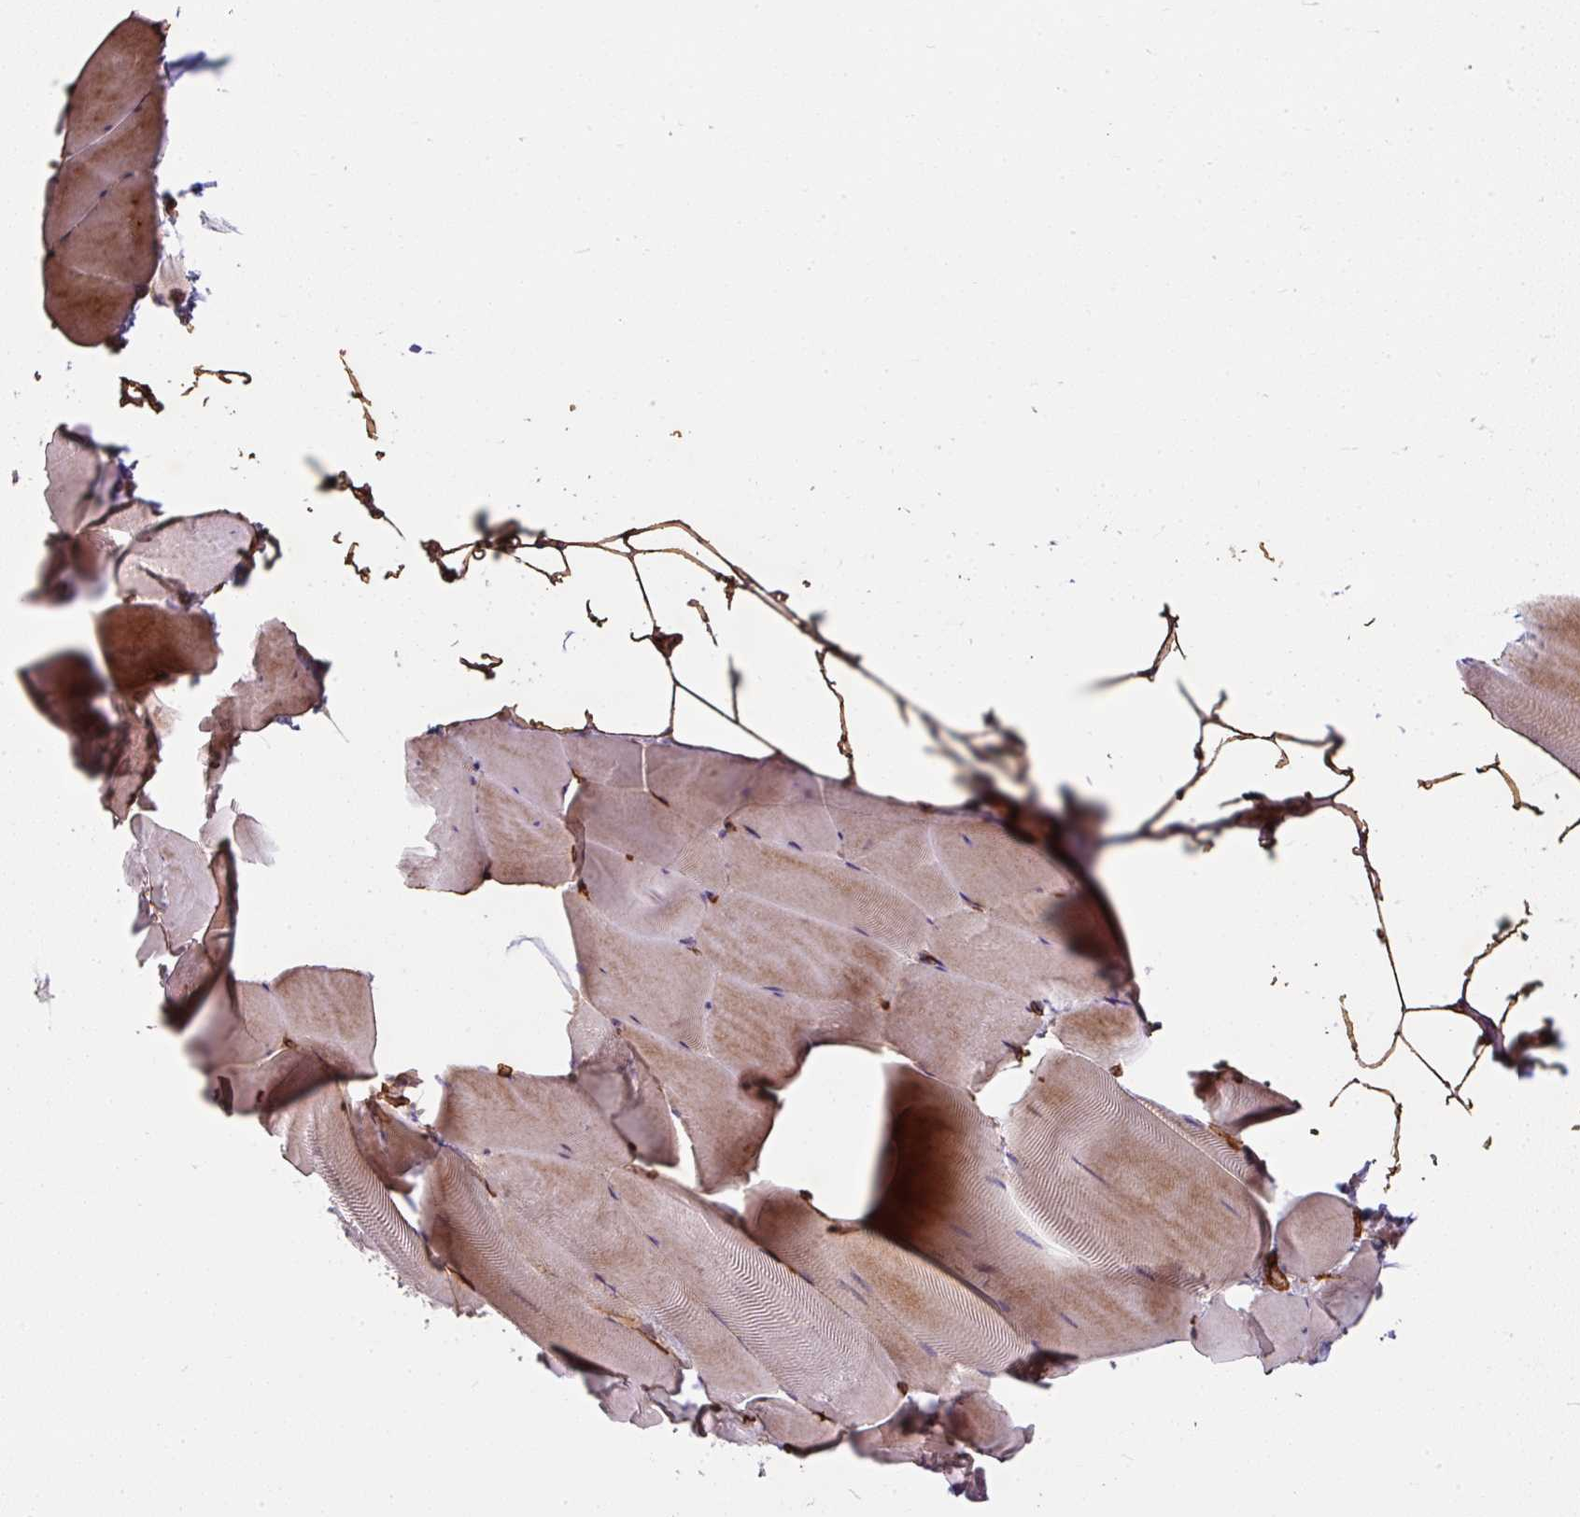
{"staining": {"intensity": "moderate", "quantity": "25%-75%", "location": "cytoplasmic/membranous"}, "tissue": "skeletal muscle", "cell_type": "Myocytes", "image_type": "normal", "snomed": [{"axis": "morphology", "description": "Normal tissue, NOS"}, {"axis": "topography", "description": "Skeletal muscle"}], "caption": "Immunohistochemical staining of benign human skeletal muscle reveals medium levels of moderate cytoplasmic/membranous positivity in approximately 25%-75% of myocytes. The staining was performed using DAB (3,3'-diaminobenzidine), with brown indicating positive protein expression. Nuclei are stained blue with hematoxylin.", "gene": "ANKUB1", "patient": {"sex": "female", "age": 64}}